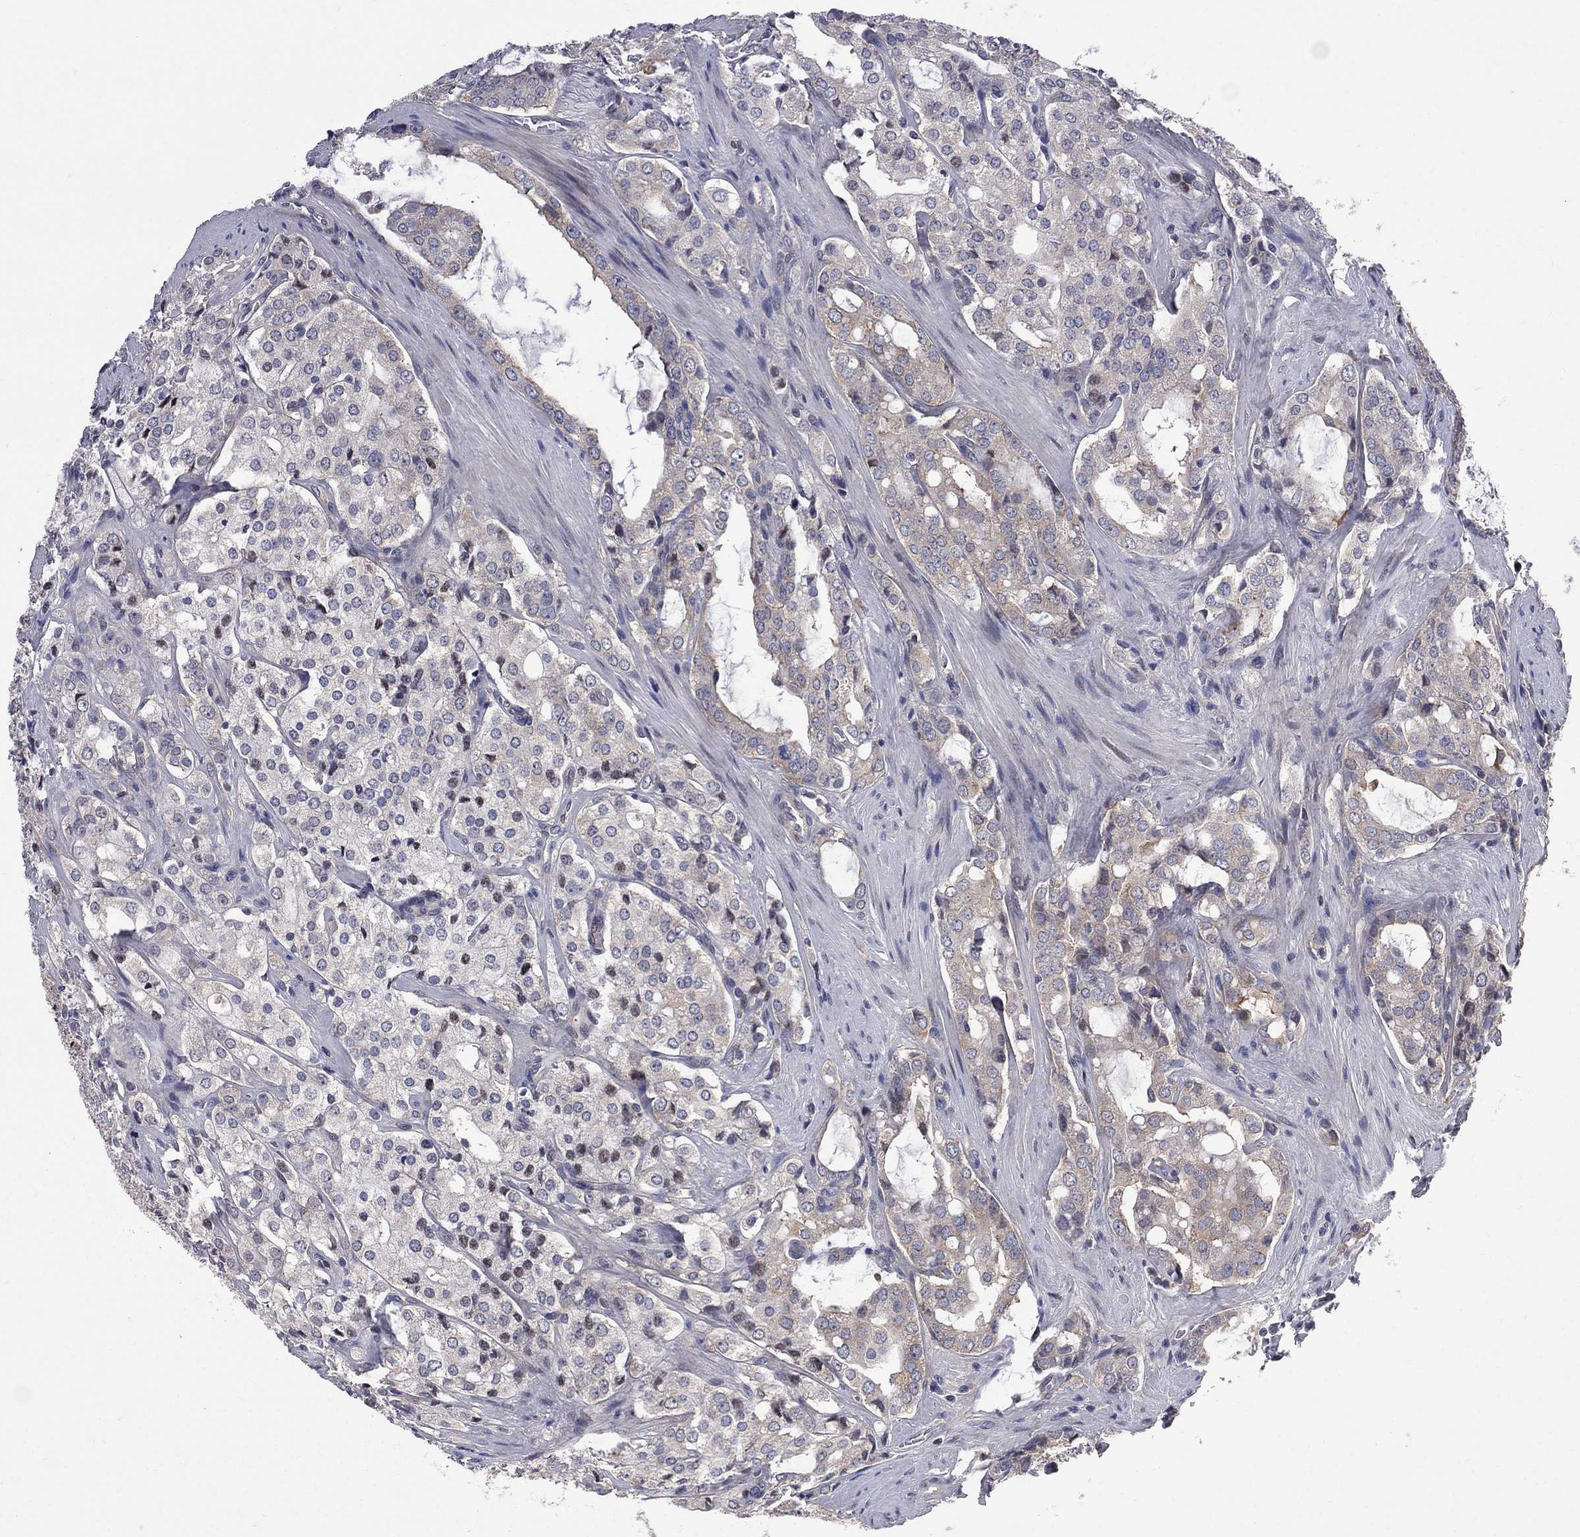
{"staining": {"intensity": "weak", "quantity": "<25%", "location": "cytoplasmic/membranous"}, "tissue": "prostate cancer", "cell_type": "Tumor cells", "image_type": "cancer", "snomed": [{"axis": "morphology", "description": "Adenocarcinoma, NOS"}, {"axis": "topography", "description": "Prostate"}], "caption": "This is an IHC micrograph of prostate cancer. There is no staining in tumor cells.", "gene": "CNOT11", "patient": {"sex": "male", "age": 66}}